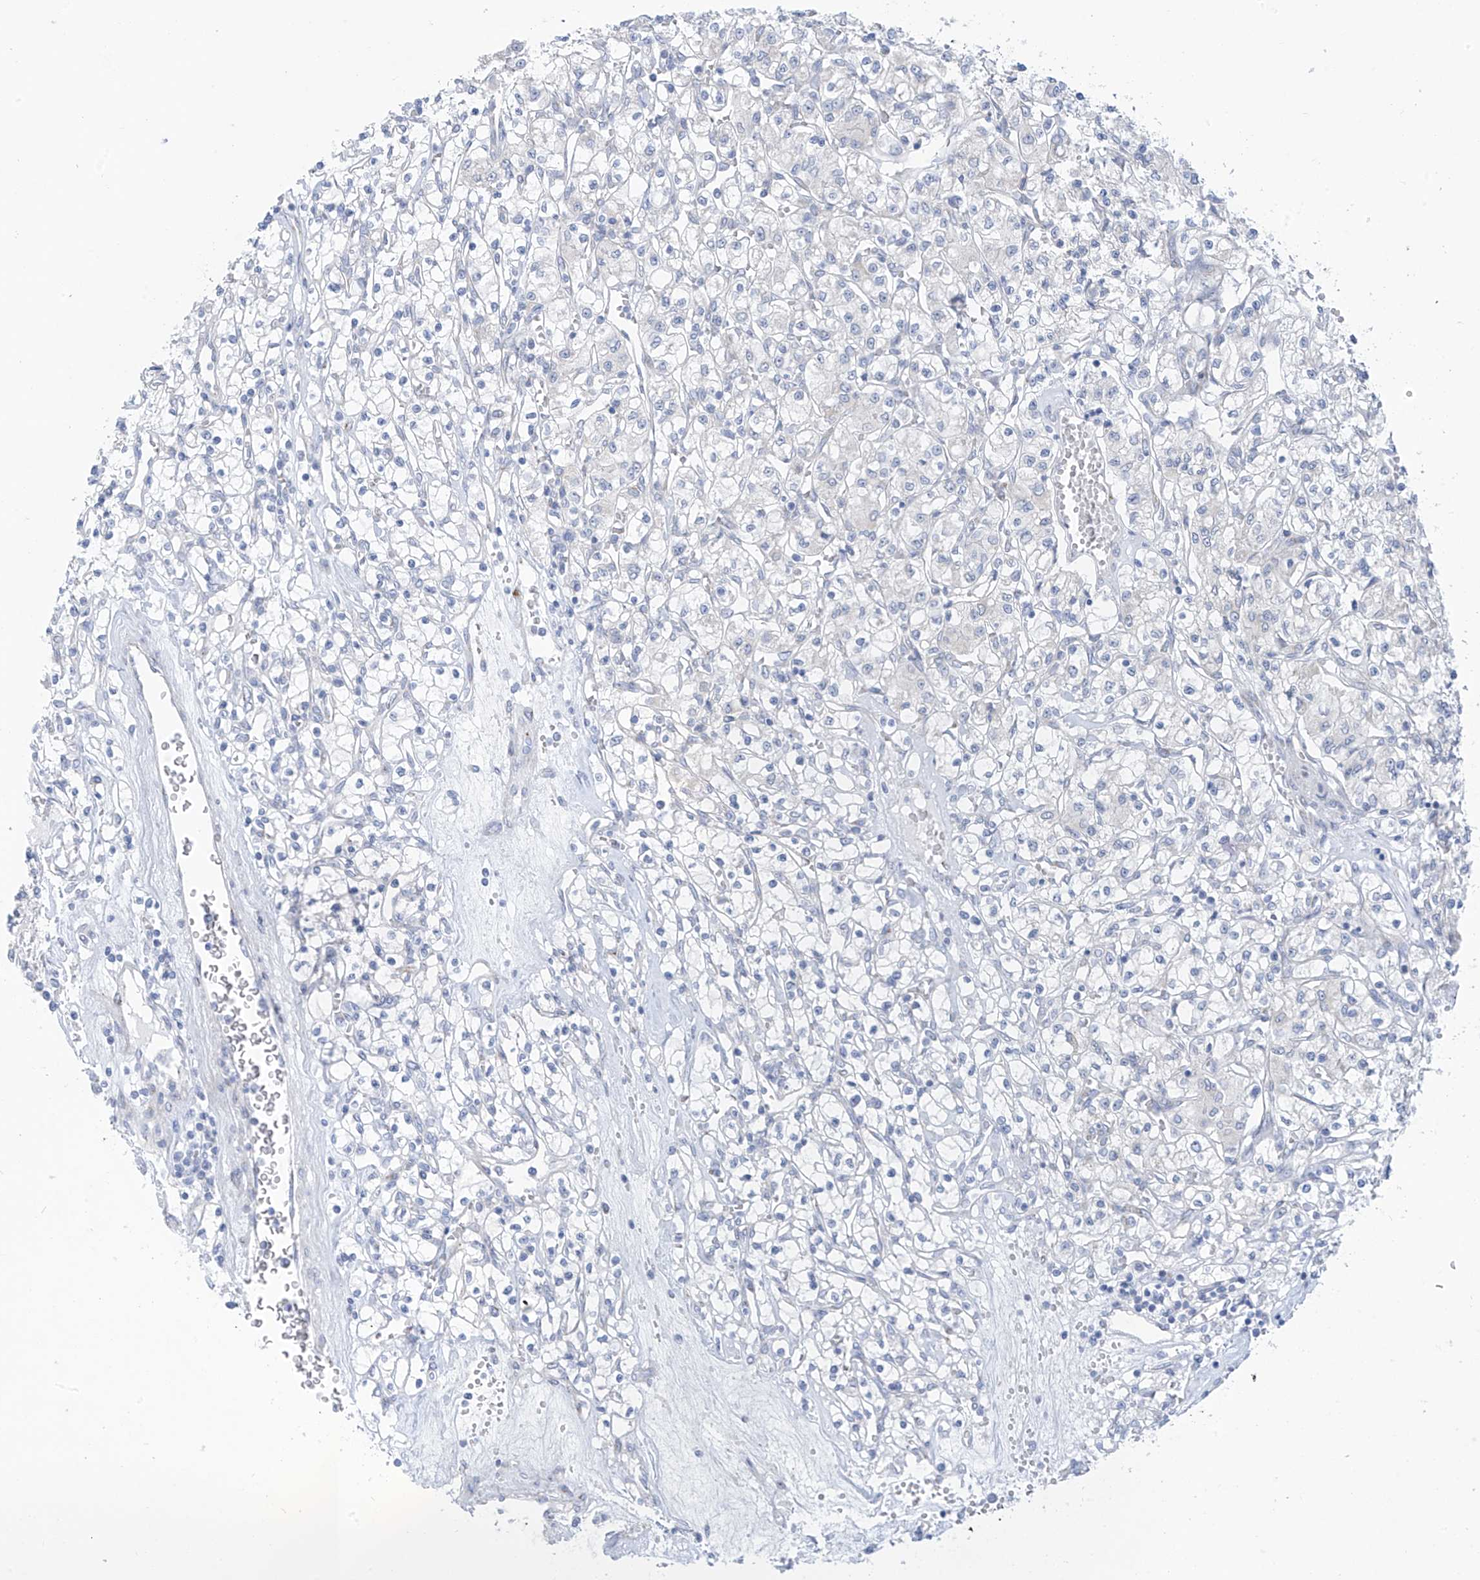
{"staining": {"intensity": "negative", "quantity": "none", "location": "none"}, "tissue": "renal cancer", "cell_type": "Tumor cells", "image_type": "cancer", "snomed": [{"axis": "morphology", "description": "Adenocarcinoma, NOS"}, {"axis": "topography", "description": "Kidney"}], "caption": "Immunohistochemical staining of renal adenocarcinoma exhibits no significant expression in tumor cells.", "gene": "TRMT2B", "patient": {"sex": "female", "age": 59}}